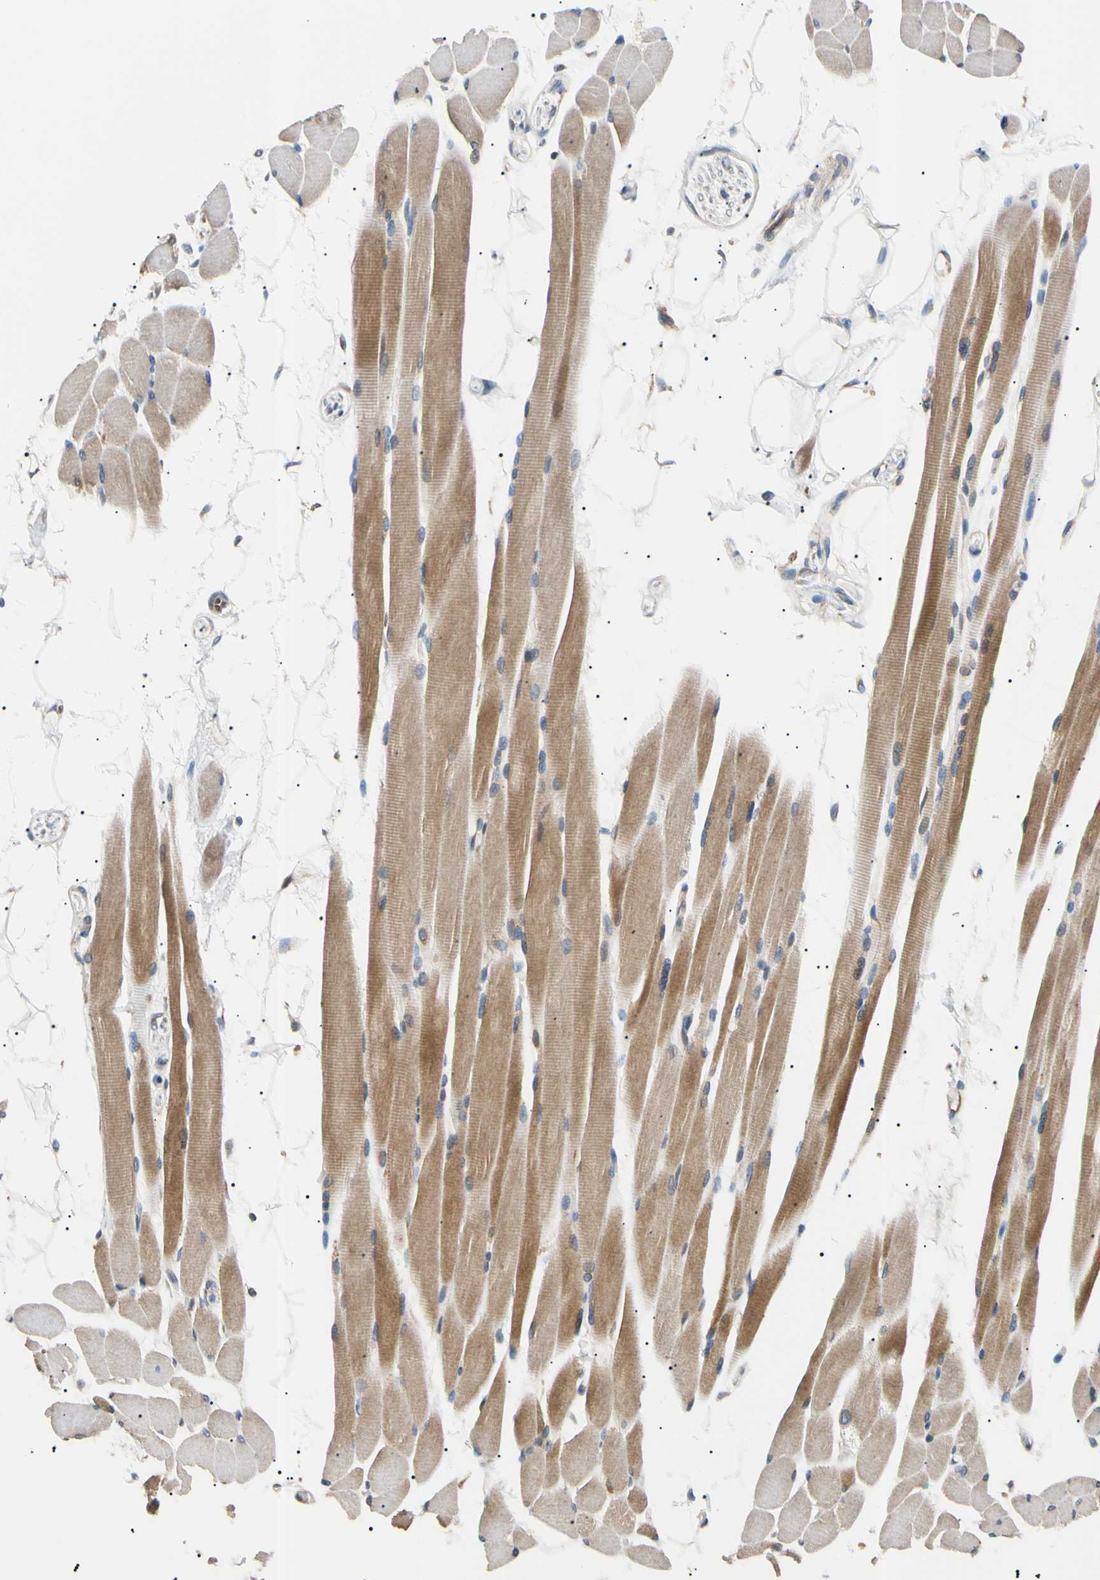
{"staining": {"intensity": "moderate", "quantity": ">75%", "location": "cytoplasmic/membranous"}, "tissue": "skeletal muscle", "cell_type": "Myocytes", "image_type": "normal", "snomed": [{"axis": "morphology", "description": "Normal tissue, NOS"}, {"axis": "topography", "description": "Skeletal muscle"}, {"axis": "topography", "description": "Oral tissue"}, {"axis": "topography", "description": "Peripheral nerve tissue"}], "caption": "This photomicrograph exhibits IHC staining of benign skeletal muscle, with medium moderate cytoplasmic/membranous staining in approximately >75% of myocytes.", "gene": "VAPA", "patient": {"sex": "female", "age": 84}}